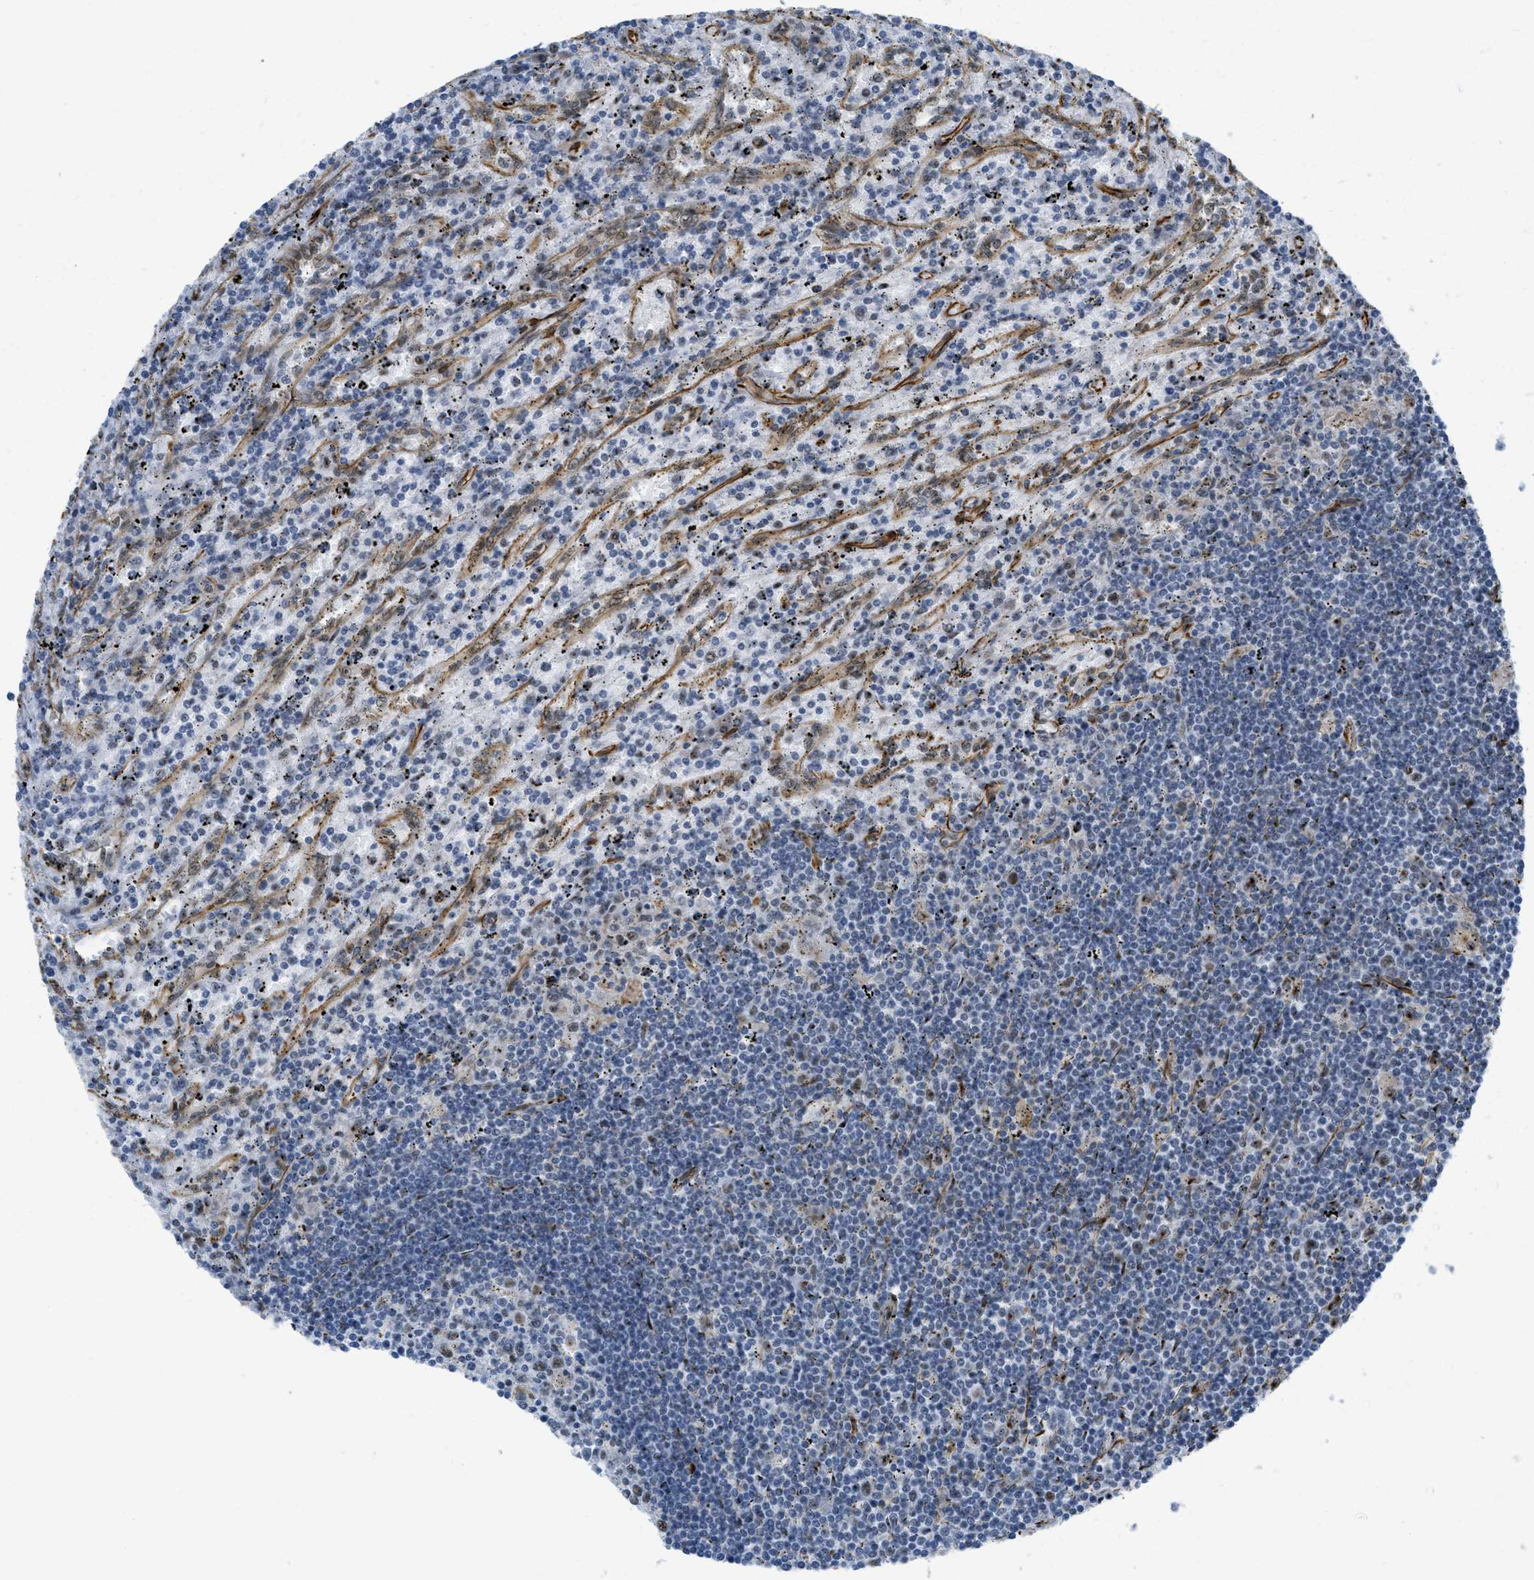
{"staining": {"intensity": "negative", "quantity": "none", "location": "none"}, "tissue": "lymphoma", "cell_type": "Tumor cells", "image_type": "cancer", "snomed": [{"axis": "morphology", "description": "Malignant lymphoma, non-Hodgkin's type, Low grade"}, {"axis": "topography", "description": "Spleen"}], "caption": "Tumor cells are negative for brown protein staining in low-grade malignant lymphoma, non-Hodgkin's type.", "gene": "LRRC8B", "patient": {"sex": "male", "age": 76}}